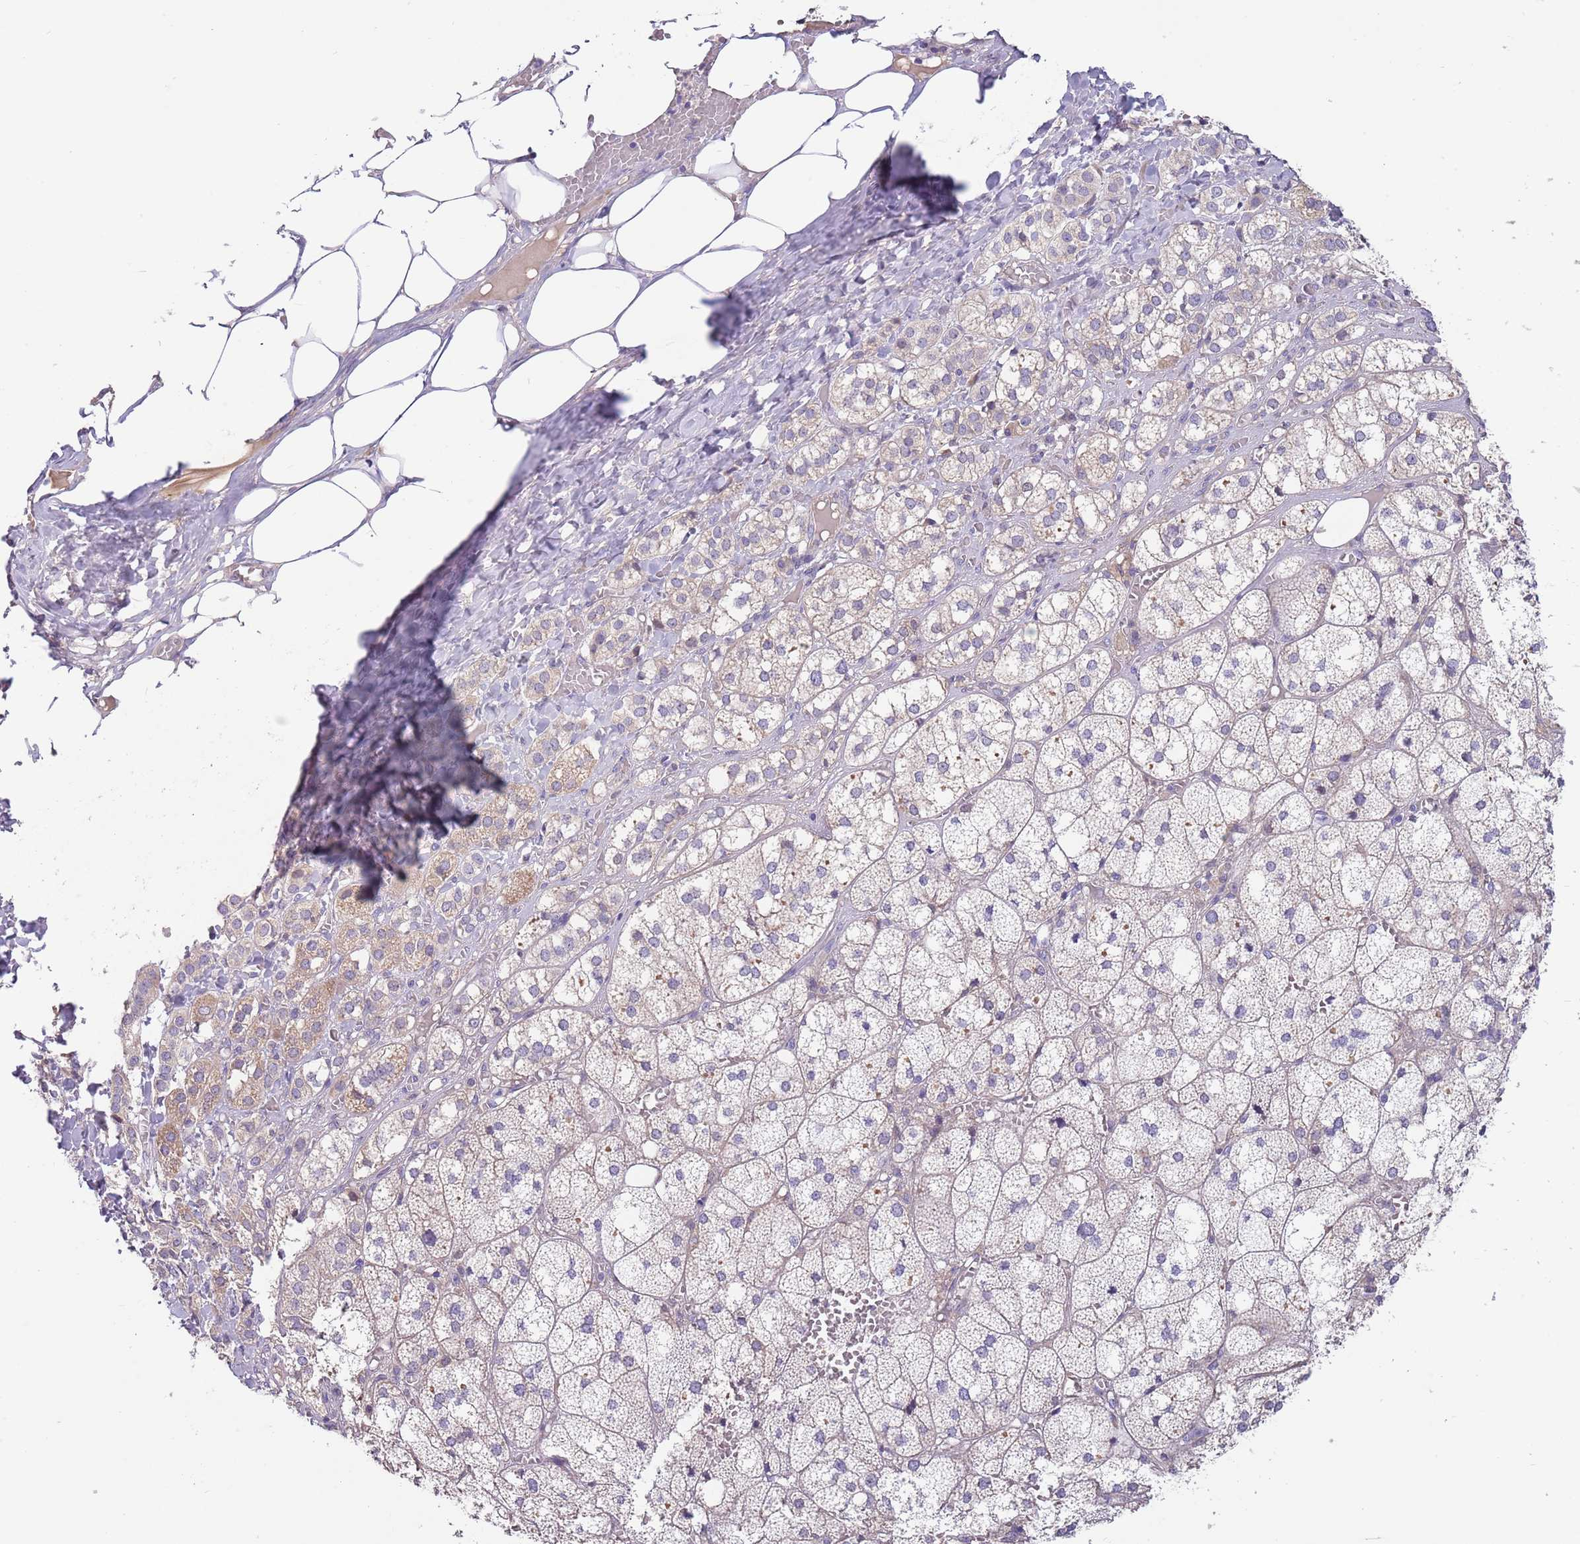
{"staining": {"intensity": "weak", "quantity": "<25%", "location": "cytoplasmic/membranous"}, "tissue": "adrenal gland", "cell_type": "Glandular cells", "image_type": "normal", "snomed": [{"axis": "morphology", "description": "Normal tissue, NOS"}, {"axis": "topography", "description": "Adrenal gland"}], "caption": "High power microscopy photomicrograph of an immunohistochemistry photomicrograph of unremarkable adrenal gland, revealing no significant expression in glandular cells.", "gene": "CABYR", "patient": {"sex": "female", "age": 61}}